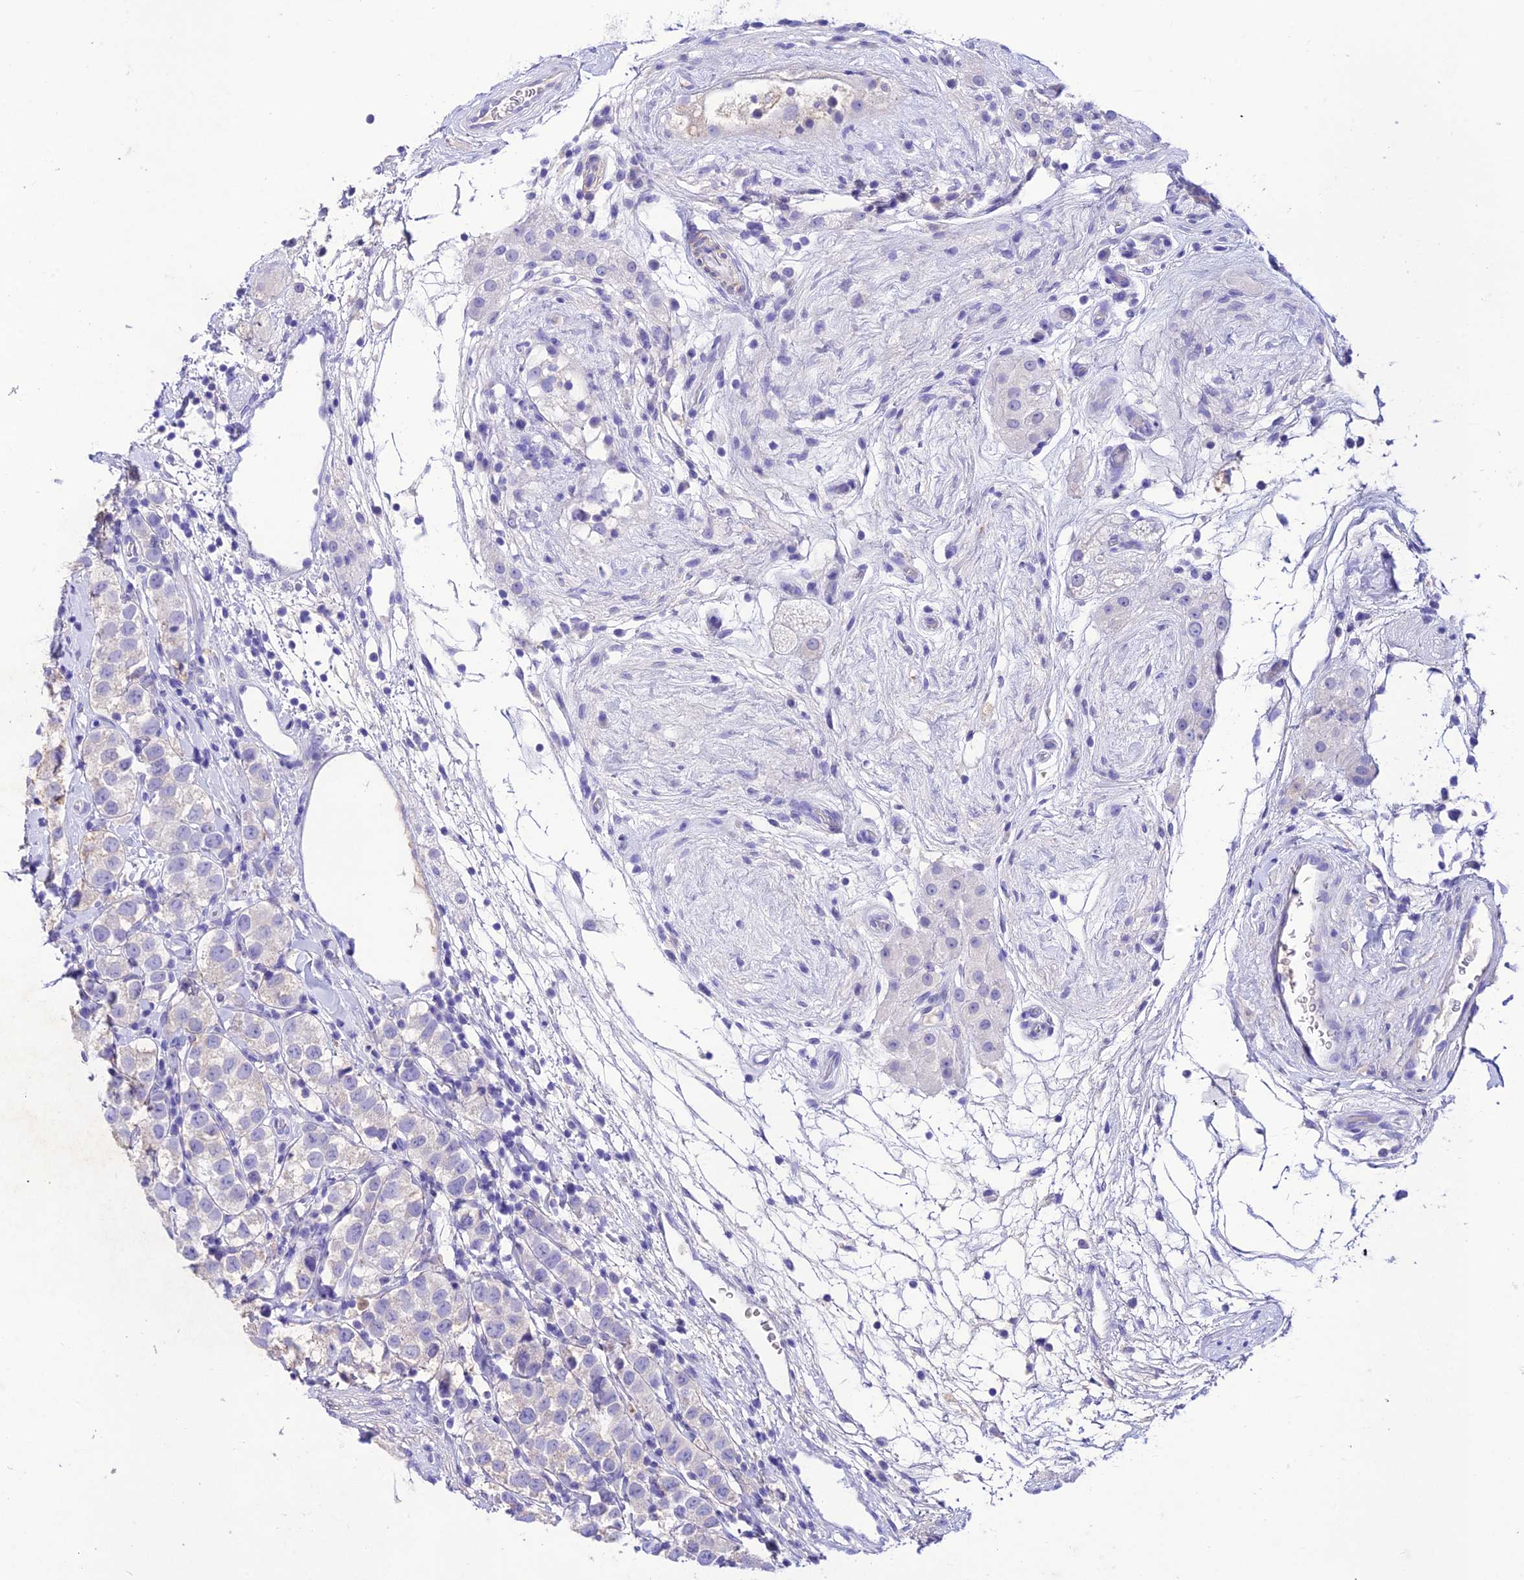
{"staining": {"intensity": "negative", "quantity": "none", "location": "none"}, "tissue": "testis cancer", "cell_type": "Tumor cells", "image_type": "cancer", "snomed": [{"axis": "morphology", "description": "Seminoma, NOS"}, {"axis": "topography", "description": "Testis"}], "caption": "This is an IHC image of testis cancer (seminoma). There is no staining in tumor cells.", "gene": "NLRP6", "patient": {"sex": "male", "age": 34}}